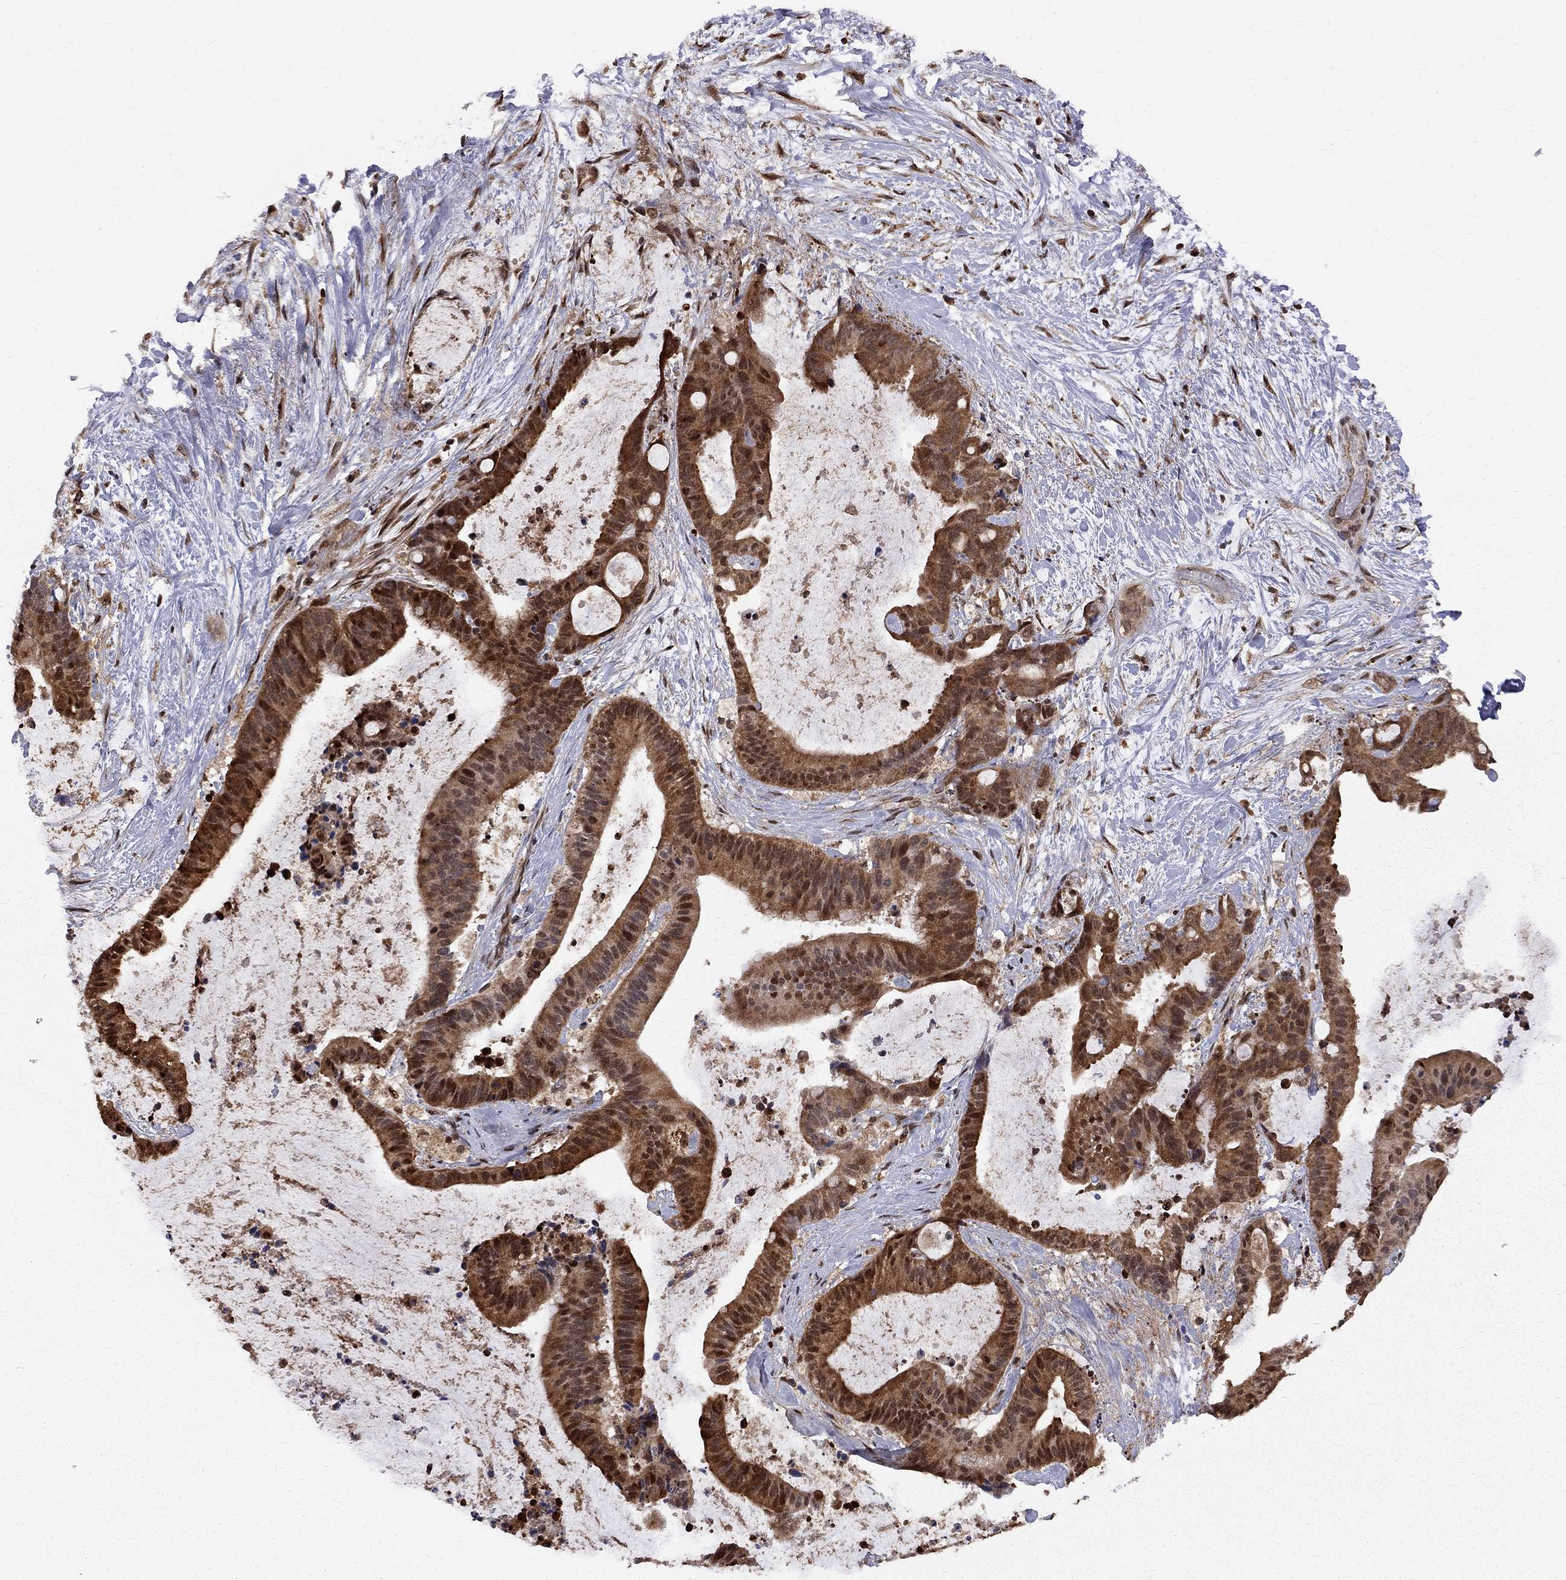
{"staining": {"intensity": "strong", "quantity": "25%-75%", "location": "cytoplasmic/membranous"}, "tissue": "liver cancer", "cell_type": "Tumor cells", "image_type": "cancer", "snomed": [{"axis": "morphology", "description": "Cholangiocarcinoma"}, {"axis": "topography", "description": "Liver"}], "caption": "About 25%-75% of tumor cells in liver cholangiocarcinoma show strong cytoplasmic/membranous protein staining as visualized by brown immunohistochemical staining.", "gene": "ELOB", "patient": {"sex": "female", "age": 73}}